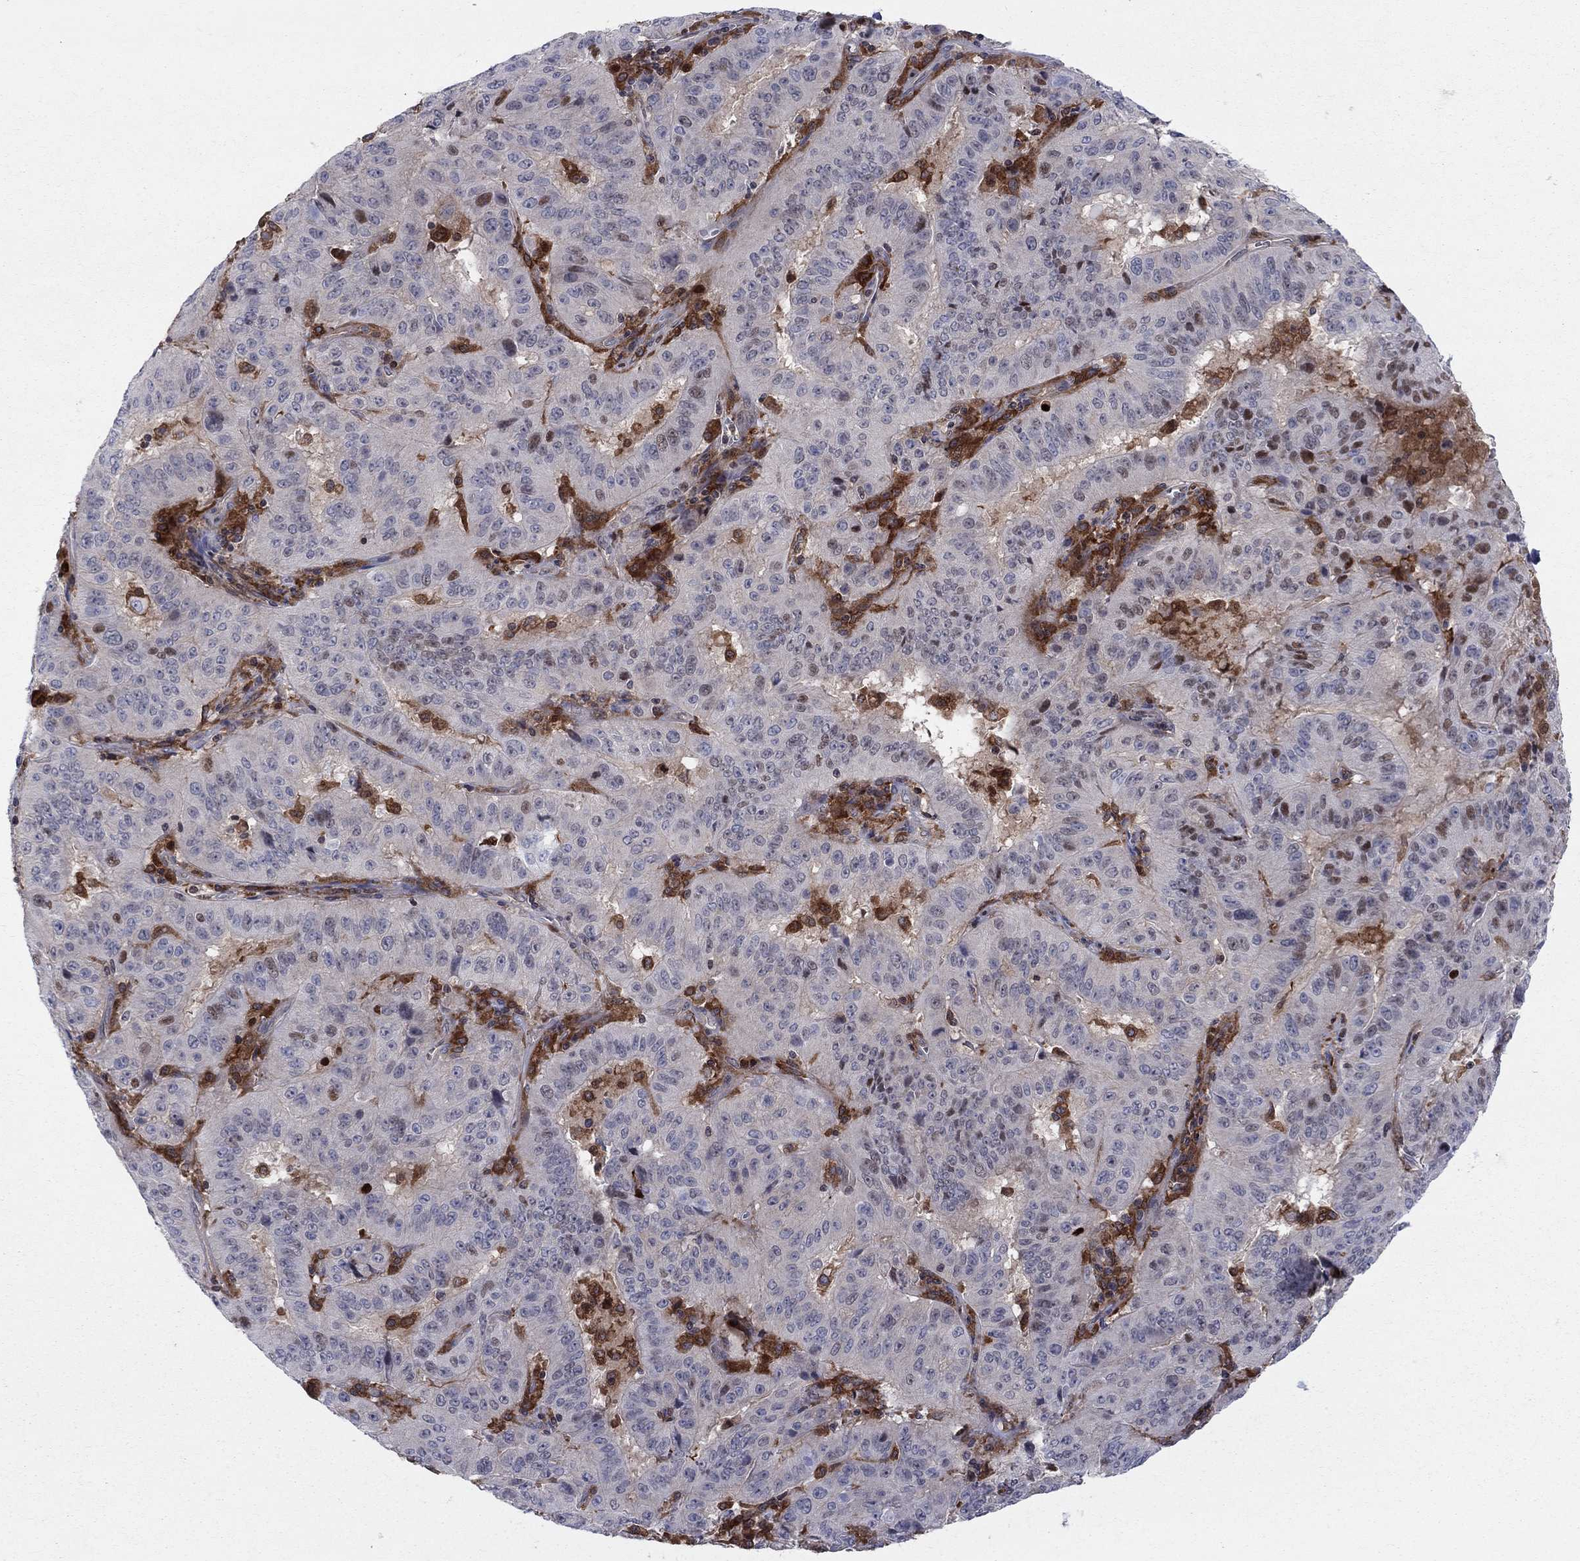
{"staining": {"intensity": "negative", "quantity": "none", "location": "none"}, "tissue": "pancreatic cancer", "cell_type": "Tumor cells", "image_type": "cancer", "snomed": [{"axis": "morphology", "description": "Adenocarcinoma, NOS"}, {"axis": "topography", "description": "Pancreas"}], "caption": "High power microscopy histopathology image of an immunohistochemistry micrograph of pancreatic cancer (adenocarcinoma), revealing no significant positivity in tumor cells.", "gene": "ZNHIT3", "patient": {"sex": "male", "age": 63}}